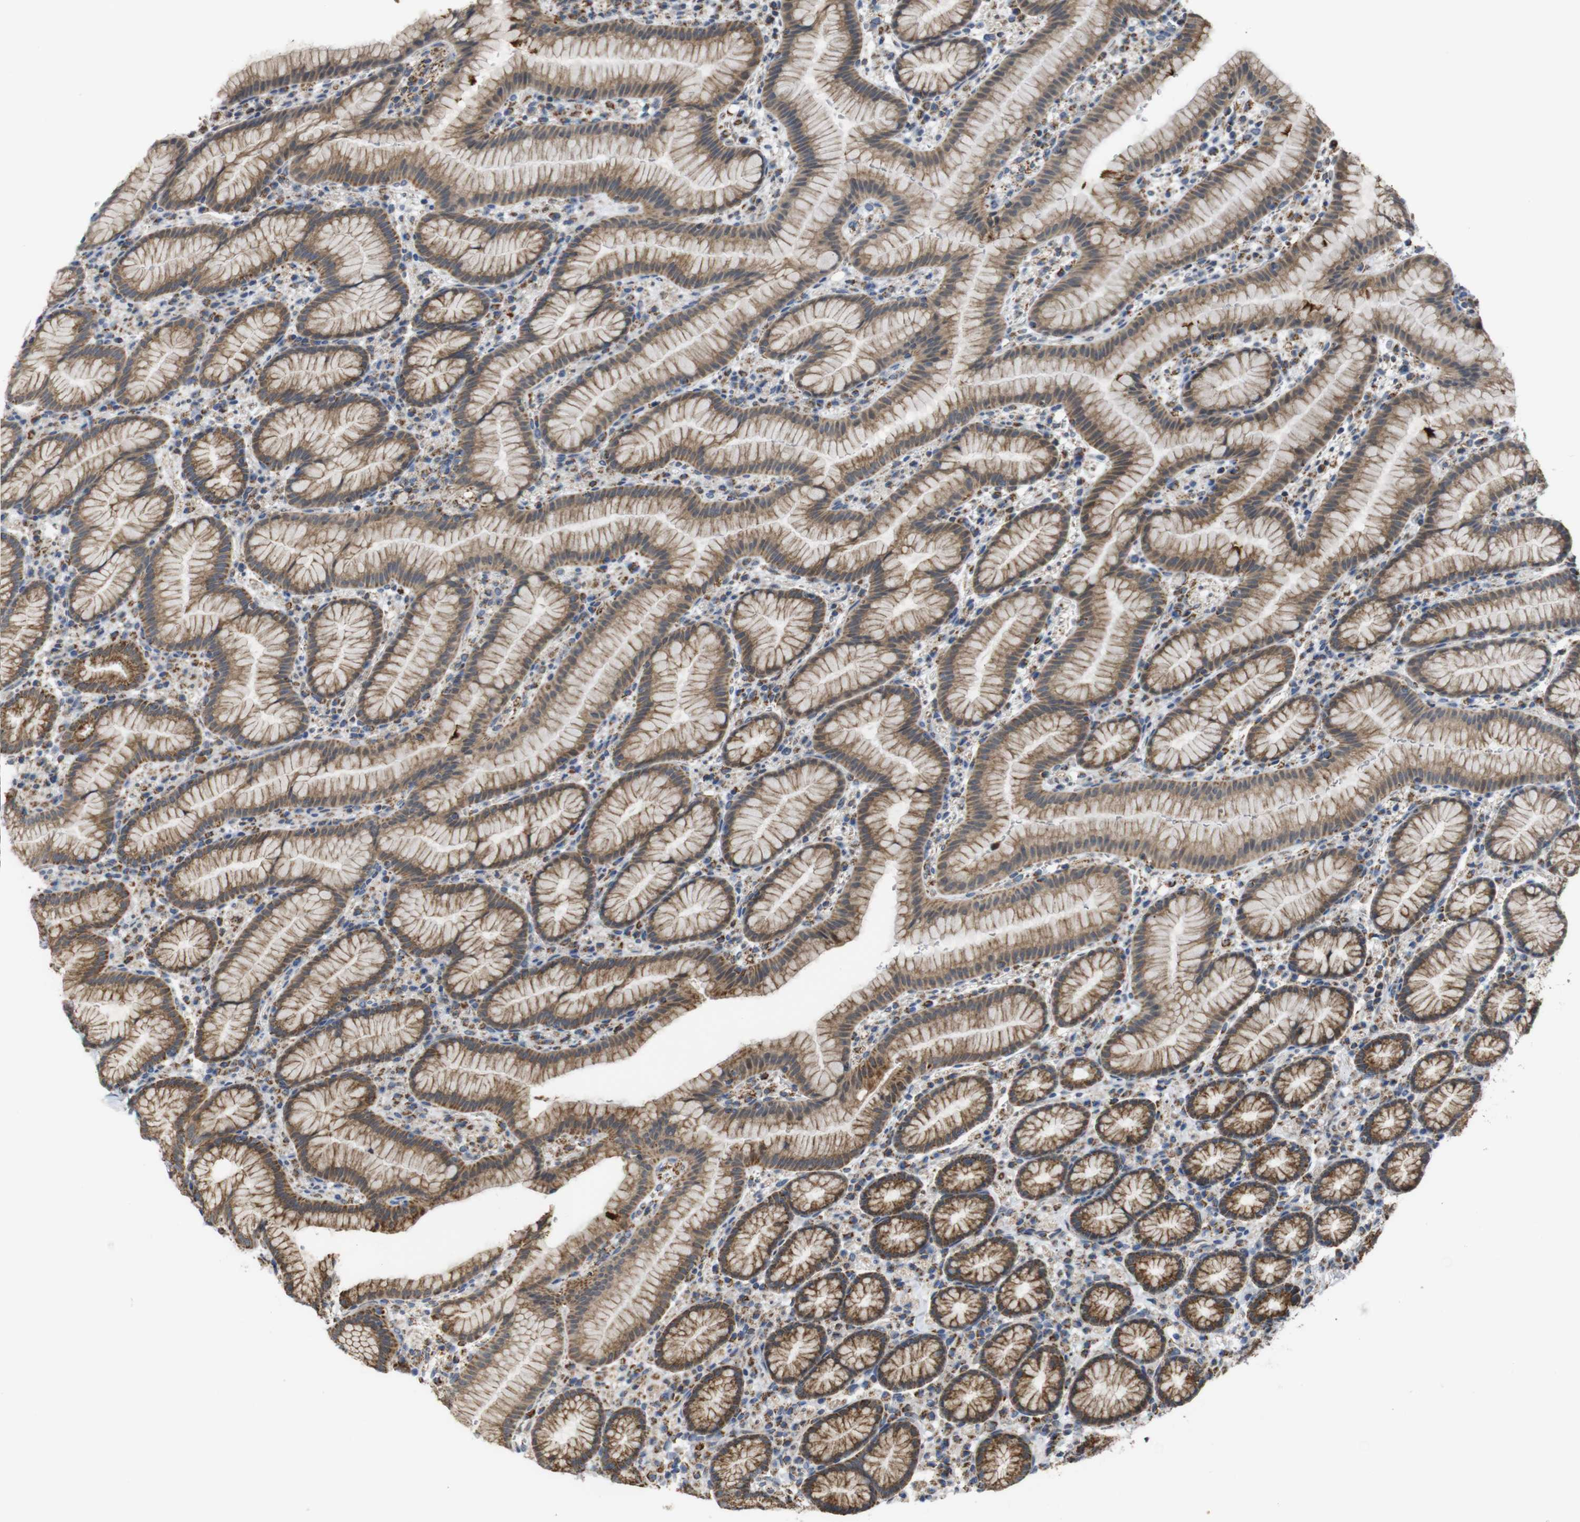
{"staining": {"intensity": "strong", "quantity": ">75%", "location": "cytoplasmic/membranous"}, "tissue": "stomach", "cell_type": "Glandular cells", "image_type": "normal", "snomed": [{"axis": "morphology", "description": "Normal tissue, NOS"}, {"axis": "topography", "description": "Stomach, lower"}], "caption": "Immunohistochemical staining of unremarkable stomach reveals strong cytoplasmic/membranous protein staining in about >75% of glandular cells.", "gene": "NR3C2", "patient": {"sex": "male", "age": 52}}